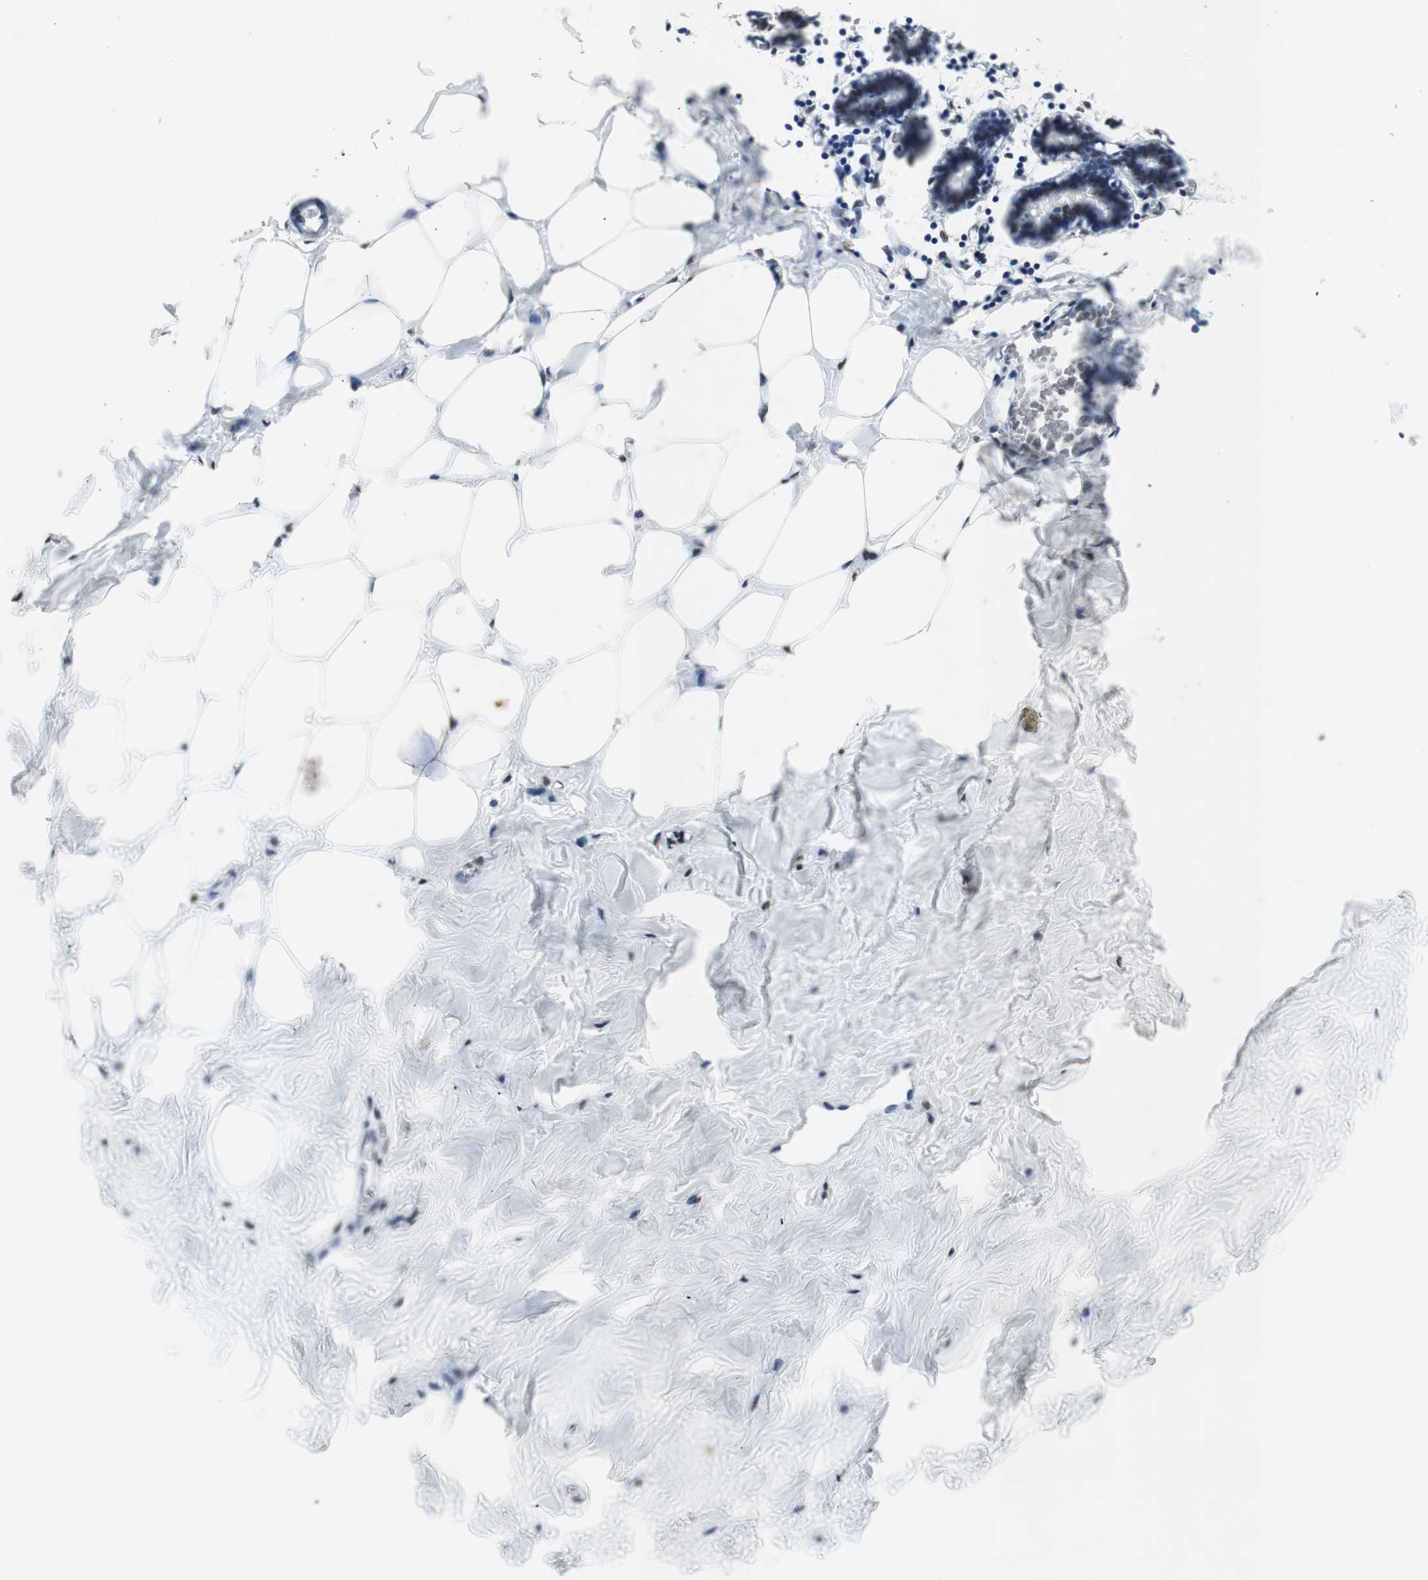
{"staining": {"intensity": "weak", "quantity": "25%-75%", "location": "nuclear"}, "tissue": "breast", "cell_type": "Adipocytes", "image_type": "normal", "snomed": [{"axis": "morphology", "description": "Normal tissue, NOS"}, {"axis": "topography", "description": "Breast"}], "caption": "Adipocytes reveal weak nuclear positivity in about 25%-75% of cells in normal breast.", "gene": "SNRPB", "patient": {"sex": "female", "age": 27}}